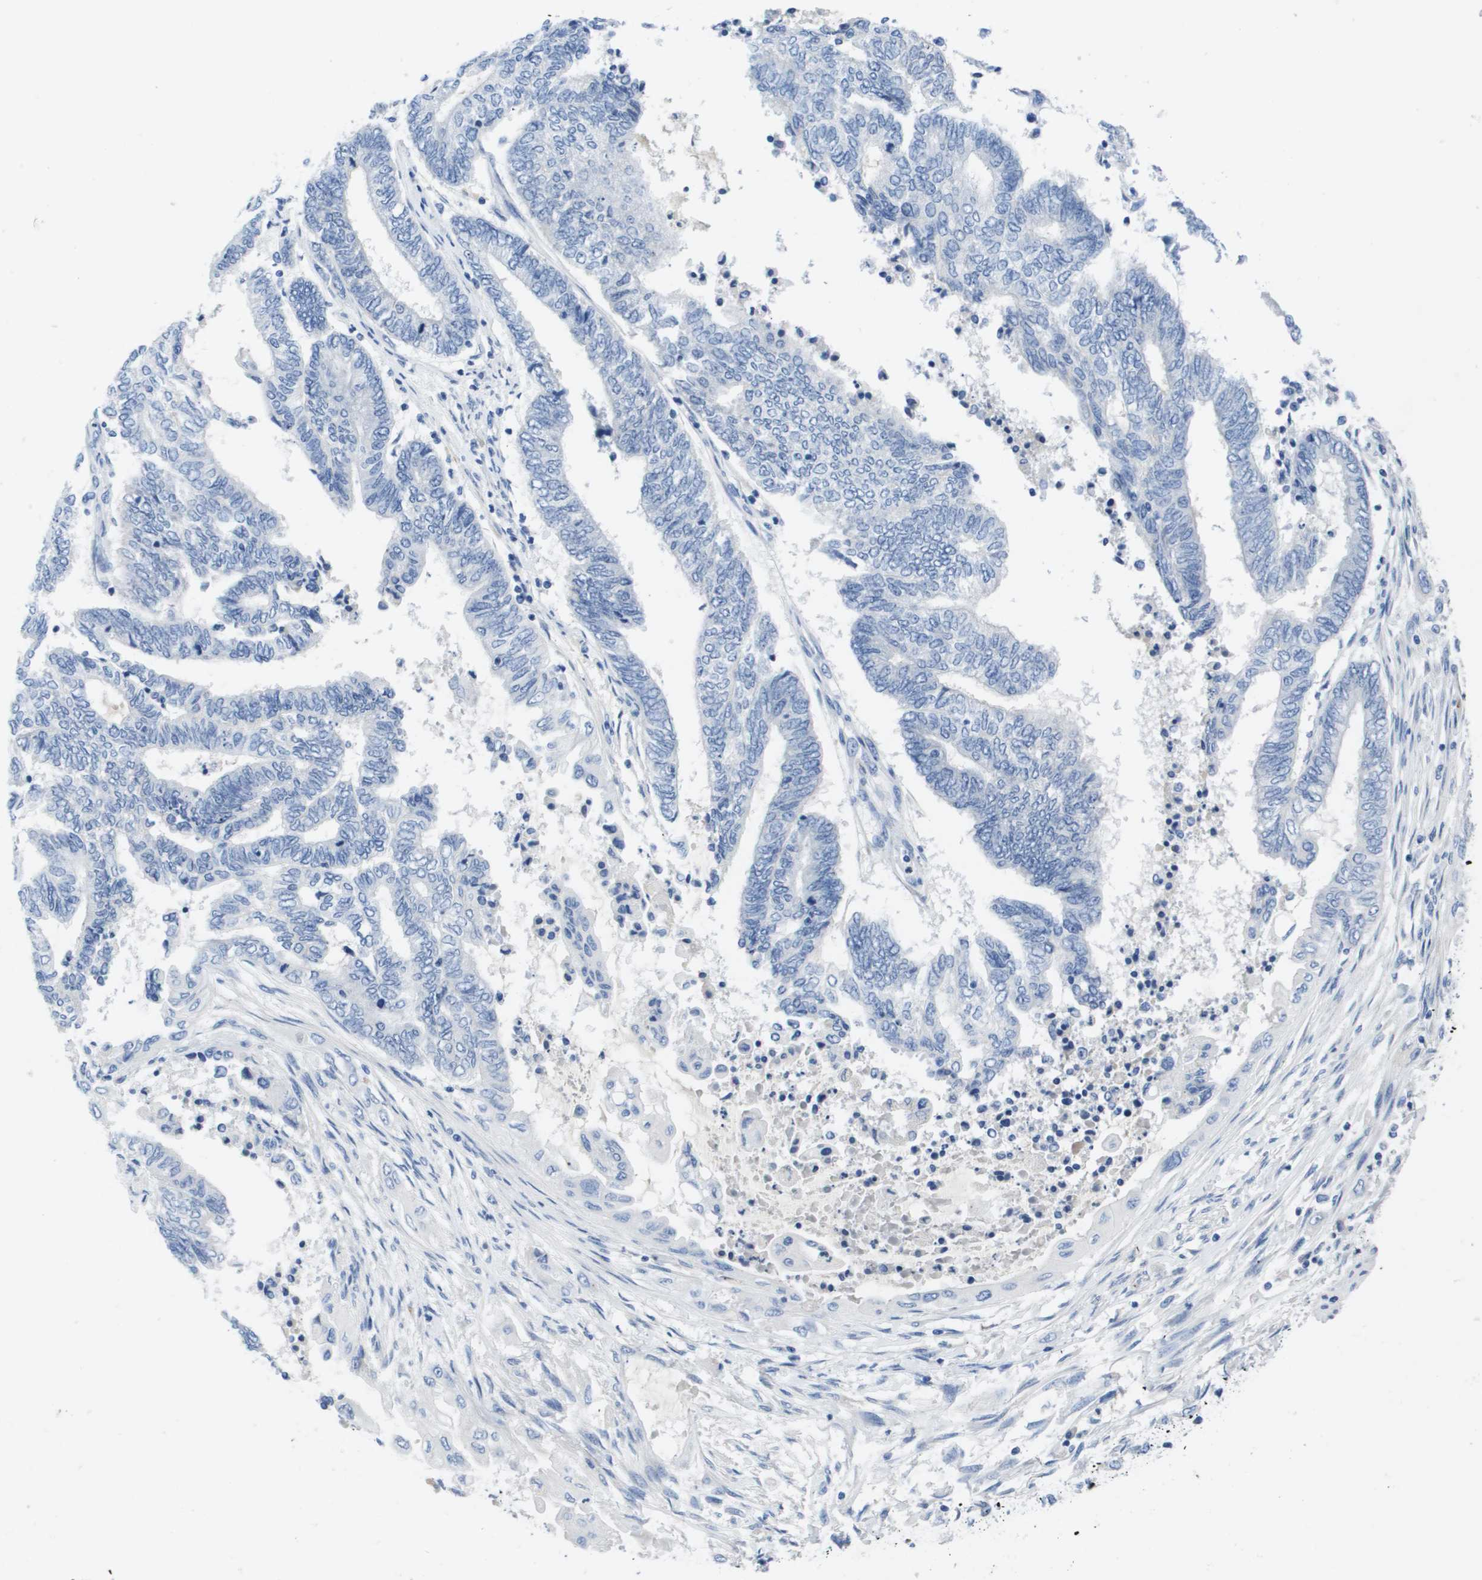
{"staining": {"intensity": "negative", "quantity": "none", "location": "none"}, "tissue": "endometrial cancer", "cell_type": "Tumor cells", "image_type": "cancer", "snomed": [{"axis": "morphology", "description": "Adenocarcinoma, NOS"}, {"axis": "topography", "description": "Uterus"}, {"axis": "topography", "description": "Endometrium"}], "caption": "Tumor cells are negative for brown protein staining in endometrial adenocarcinoma.", "gene": "MS4A1", "patient": {"sex": "female", "age": 70}}